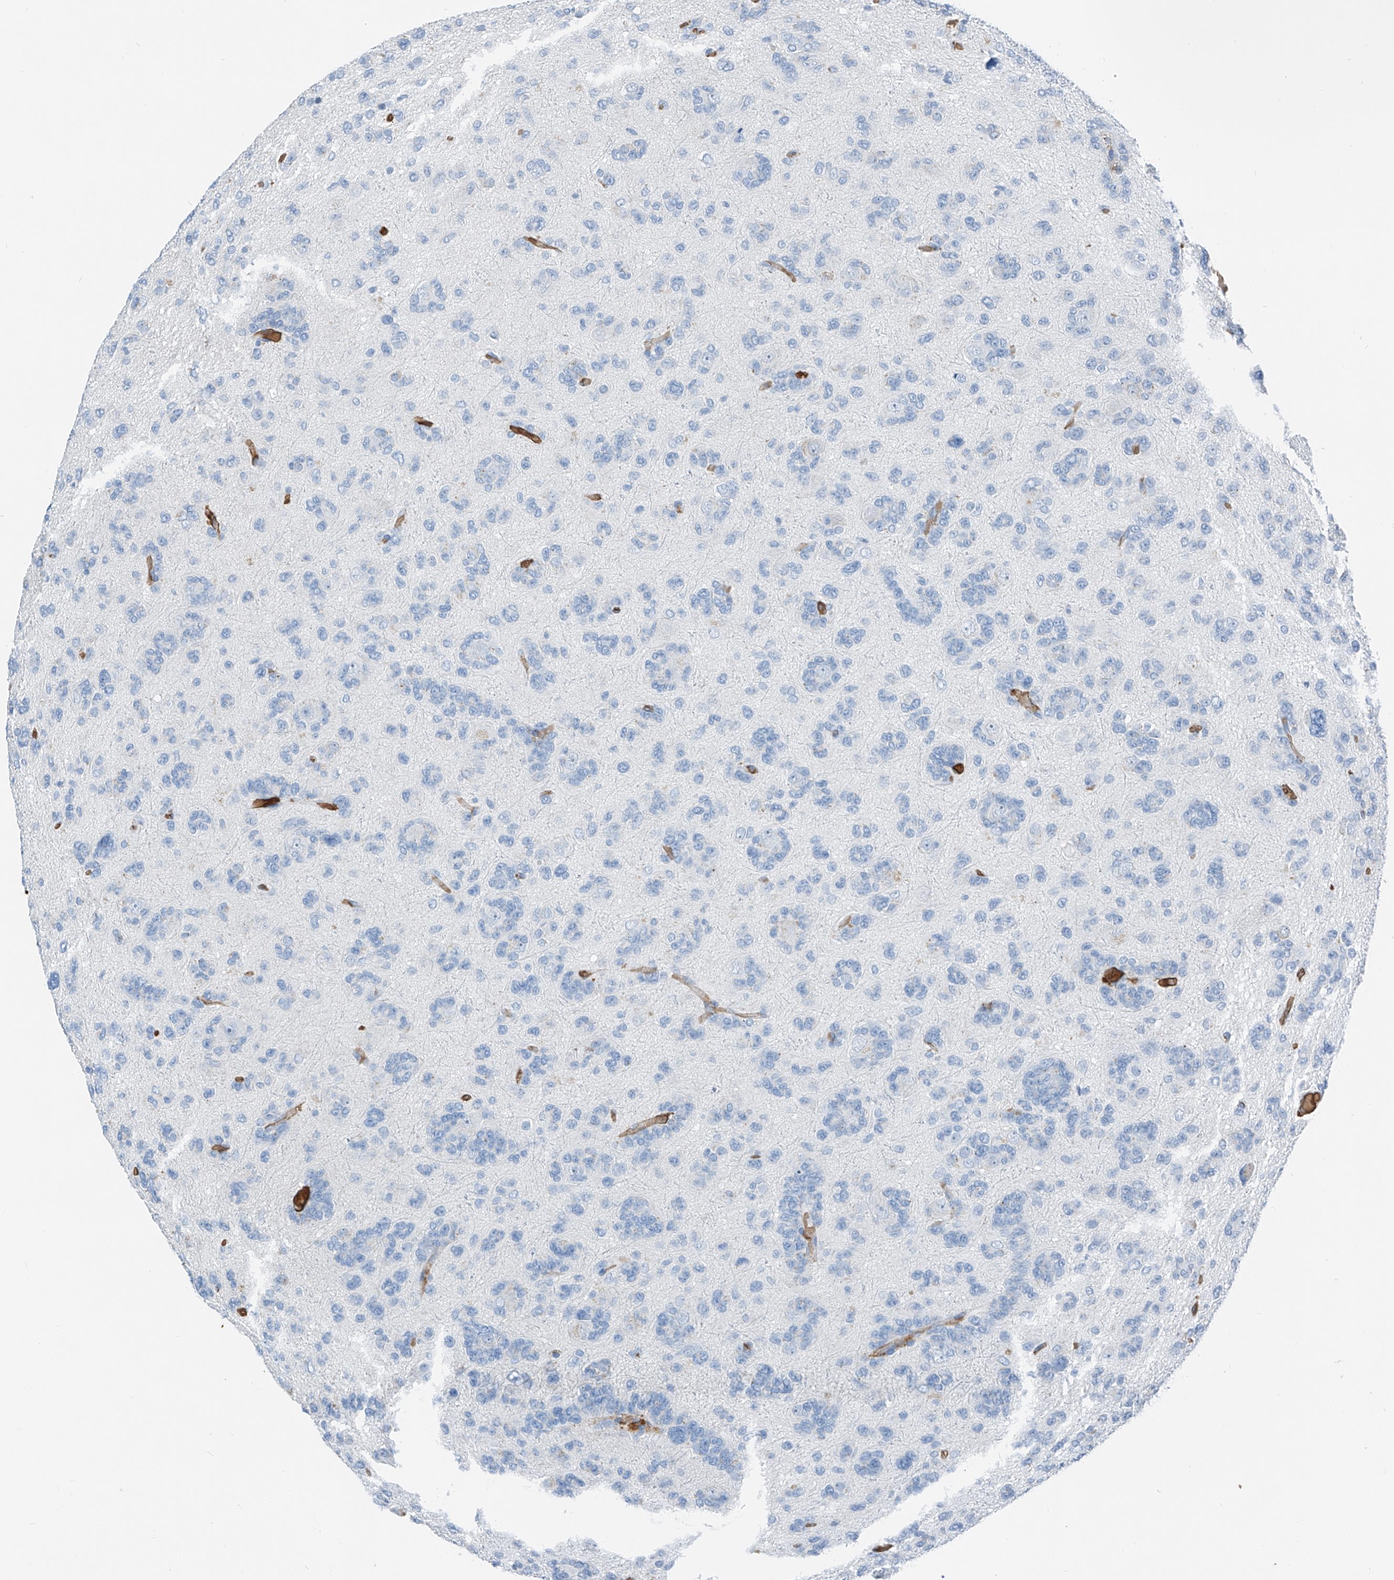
{"staining": {"intensity": "negative", "quantity": "none", "location": "none"}, "tissue": "glioma", "cell_type": "Tumor cells", "image_type": "cancer", "snomed": [{"axis": "morphology", "description": "Glioma, malignant, High grade"}, {"axis": "topography", "description": "Brain"}], "caption": "This is an IHC photomicrograph of glioma. There is no expression in tumor cells.", "gene": "PRSS23", "patient": {"sex": "female", "age": 59}}